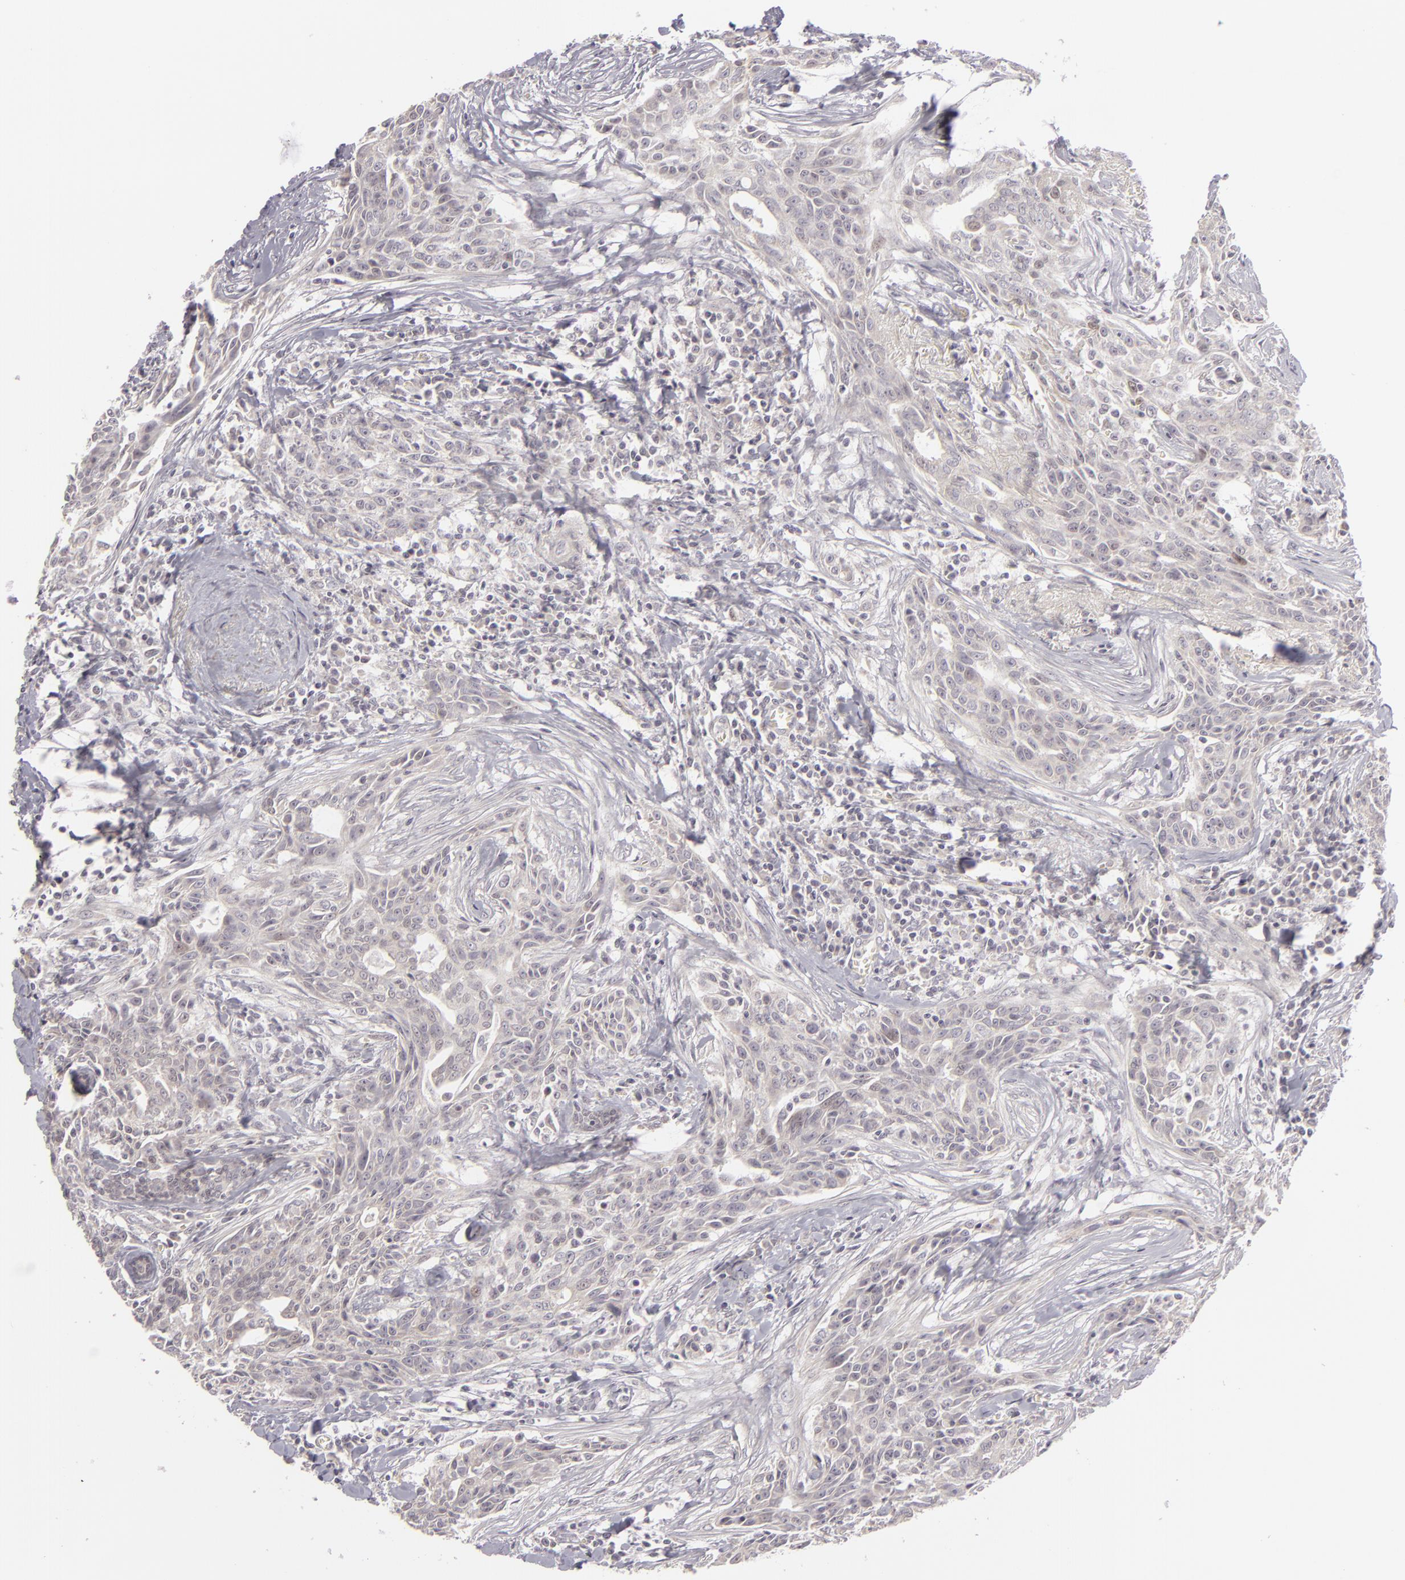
{"staining": {"intensity": "negative", "quantity": "none", "location": "none"}, "tissue": "breast cancer", "cell_type": "Tumor cells", "image_type": "cancer", "snomed": [{"axis": "morphology", "description": "Duct carcinoma"}, {"axis": "topography", "description": "Breast"}], "caption": "This is an immunohistochemistry (IHC) image of intraductal carcinoma (breast). There is no positivity in tumor cells.", "gene": "SIX1", "patient": {"sex": "female", "age": 50}}